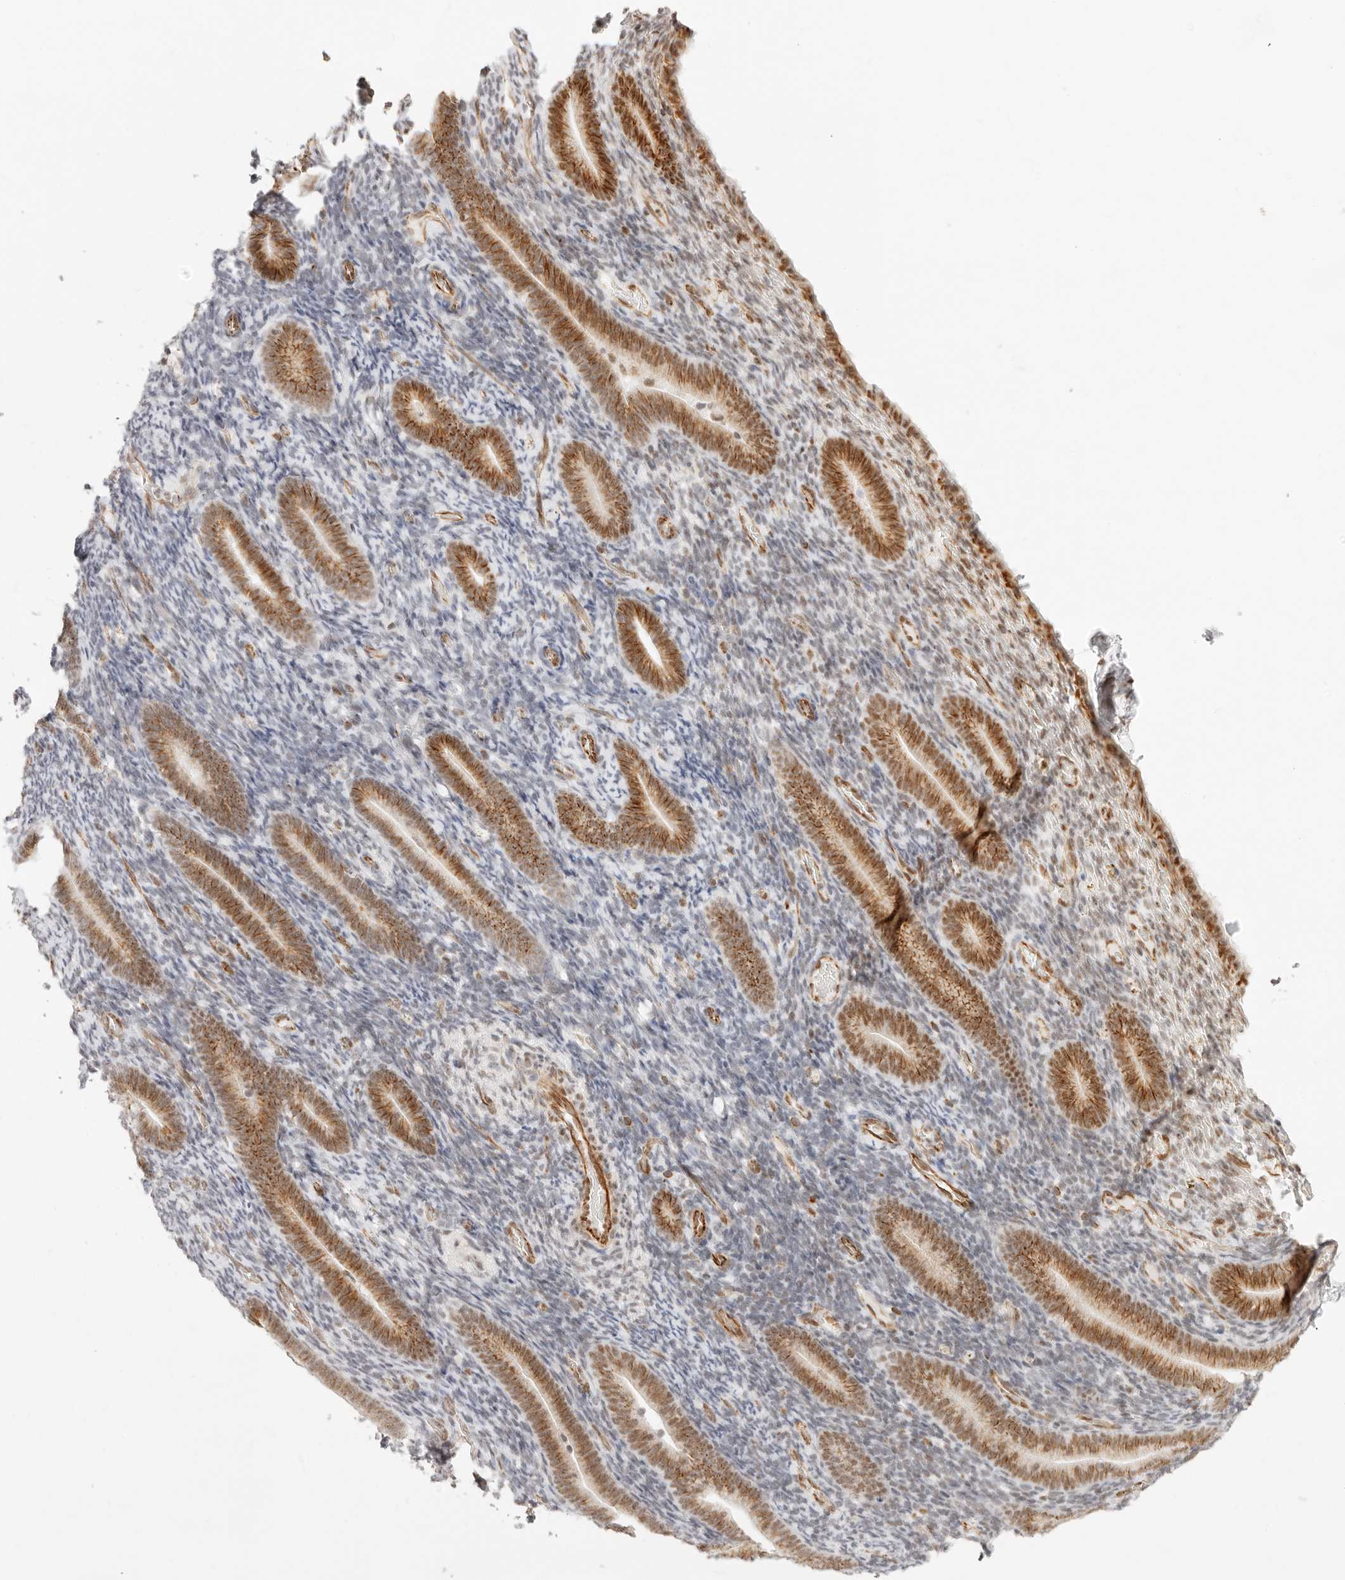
{"staining": {"intensity": "weak", "quantity": "<25%", "location": "nuclear"}, "tissue": "endometrium", "cell_type": "Cells in endometrial stroma", "image_type": "normal", "snomed": [{"axis": "morphology", "description": "Normal tissue, NOS"}, {"axis": "topography", "description": "Endometrium"}], "caption": "High magnification brightfield microscopy of benign endometrium stained with DAB (3,3'-diaminobenzidine) (brown) and counterstained with hematoxylin (blue): cells in endometrial stroma show no significant positivity.", "gene": "ZC3H11A", "patient": {"sex": "female", "age": 51}}